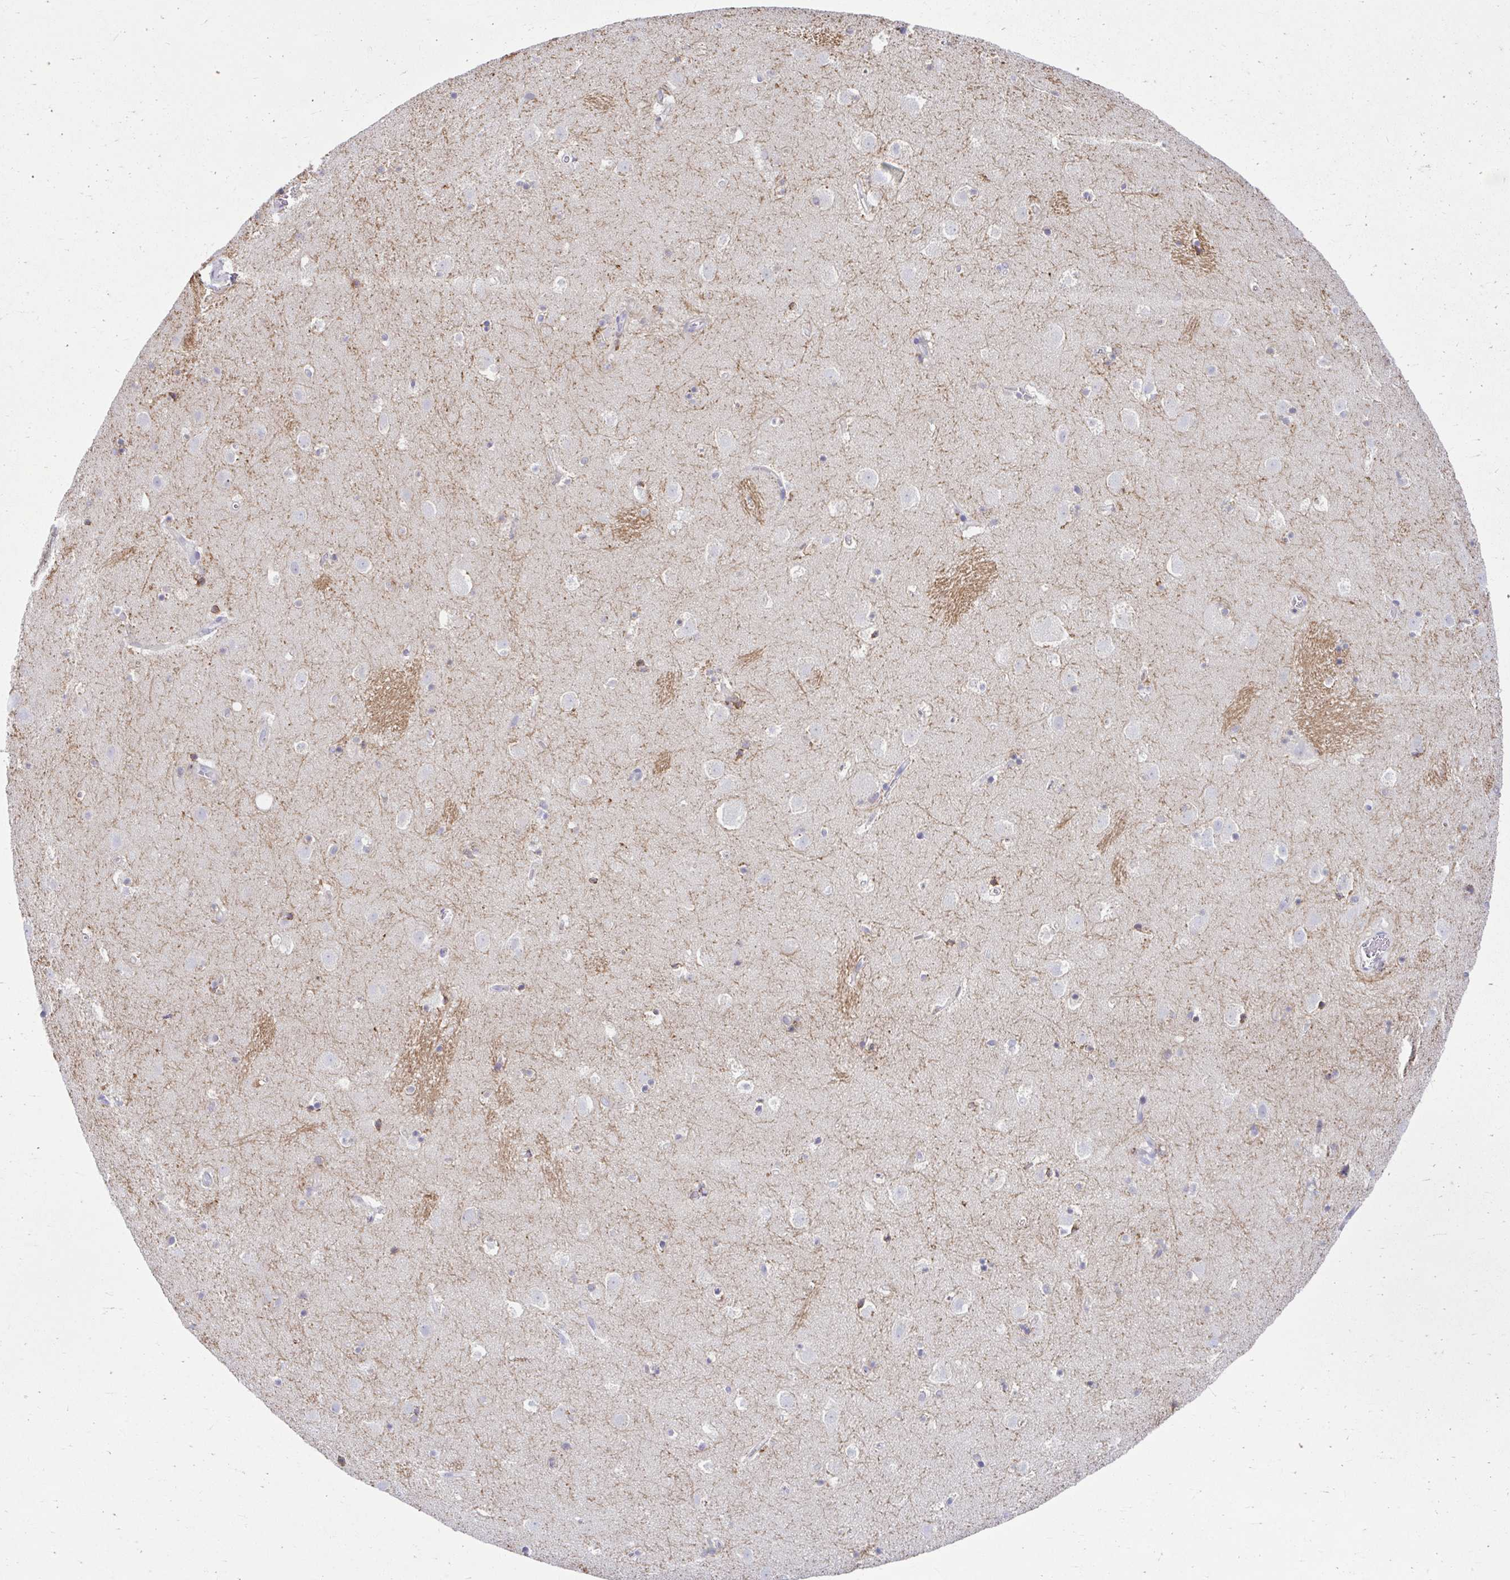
{"staining": {"intensity": "negative", "quantity": "none", "location": "none"}, "tissue": "caudate", "cell_type": "Glial cells", "image_type": "normal", "snomed": [{"axis": "morphology", "description": "Normal tissue, NOS"}, {"axis": "topography", "description": "Lateral ventricle wall"}], "caption": "The image reveals no significant positivity in glial cells of caudate. Brightfield microscopy of immunohistochemistry (IHC) stained with DAB (brown) and hematoxylin (blue), captured at high magnification.", "gene": "ZNF33A", "patient": {"sex": "male", "age": 37}}